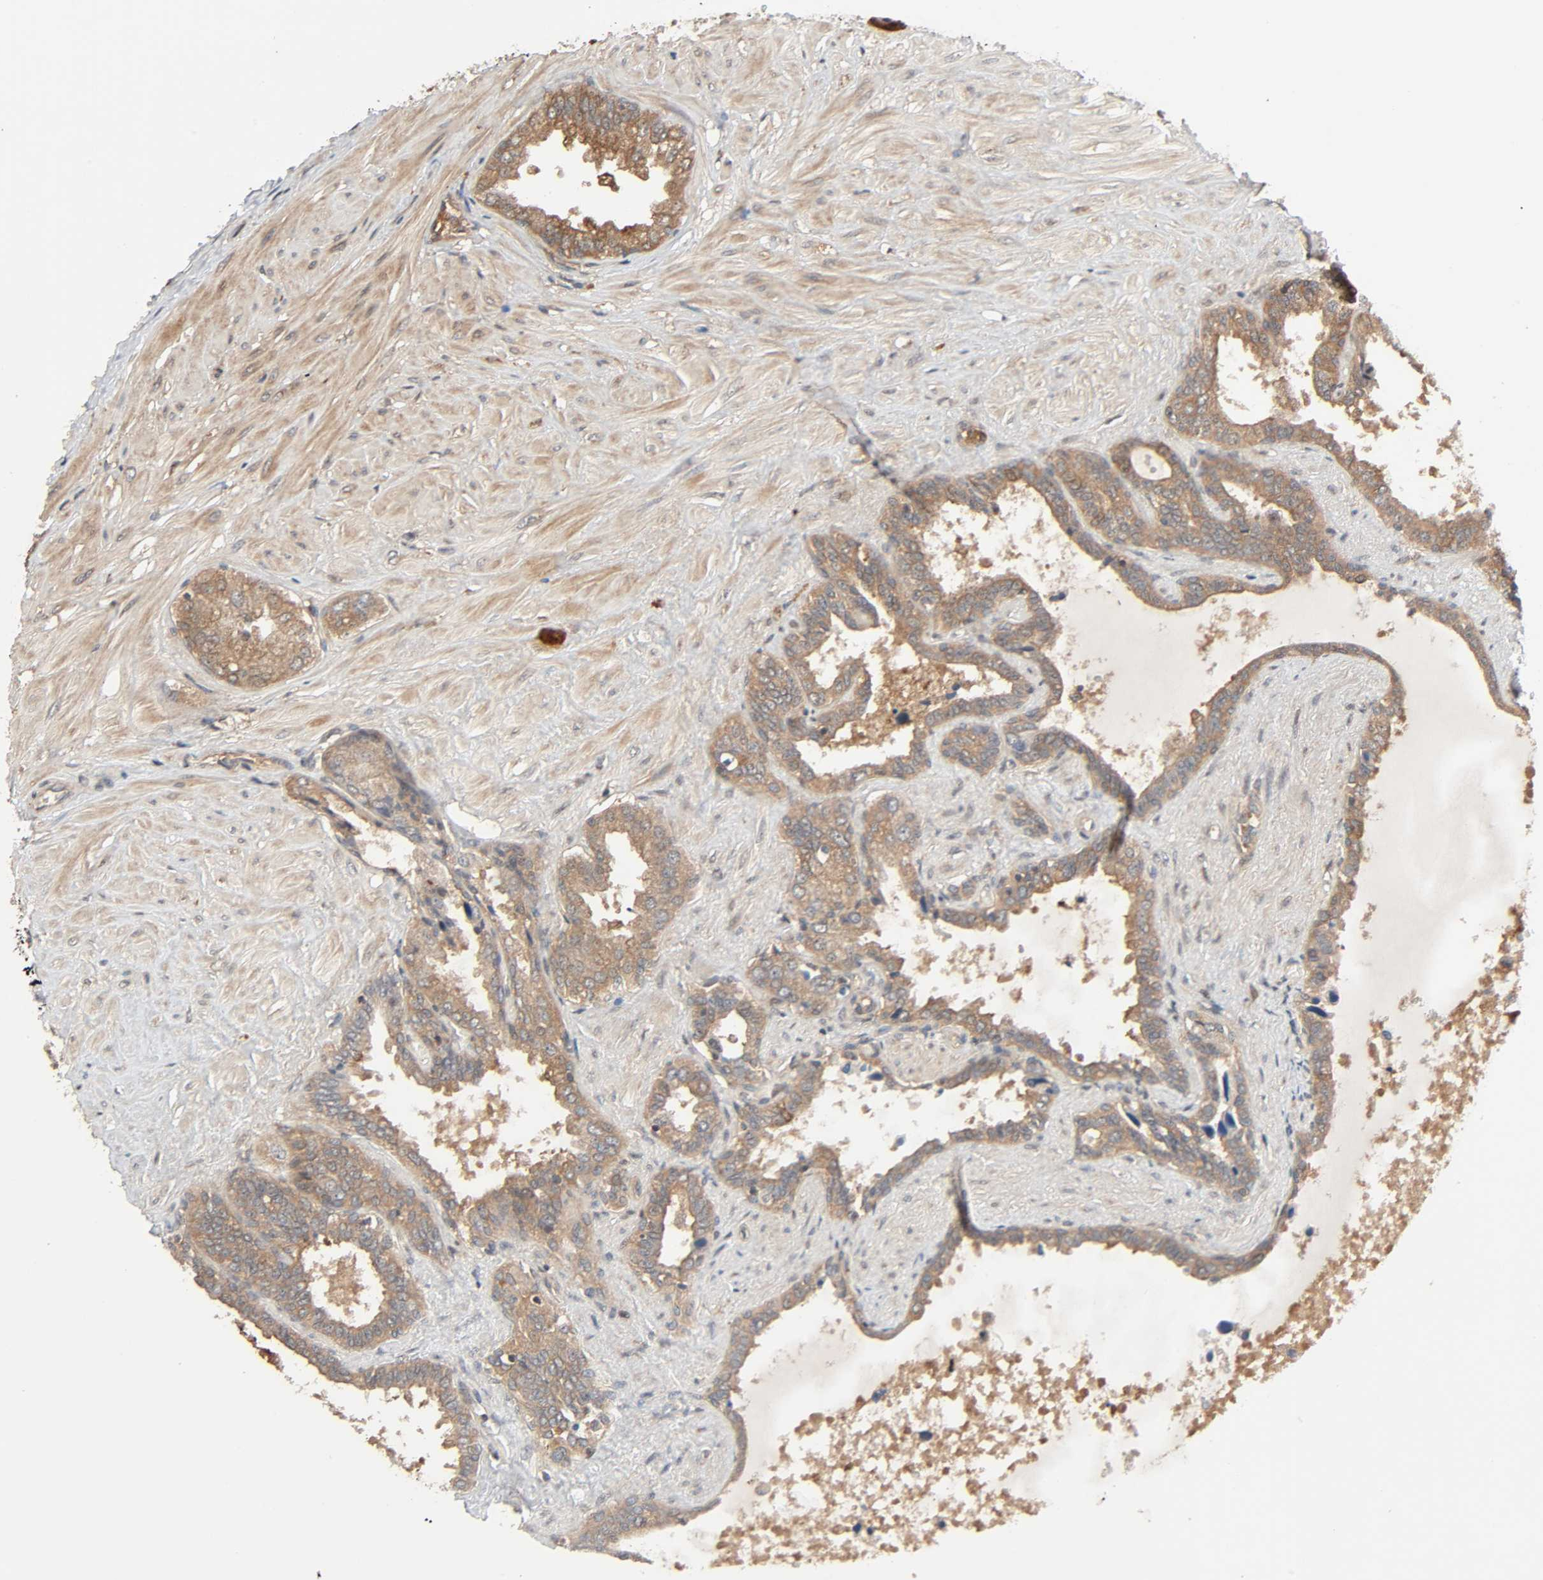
{"staining": {"intensity": "moderate", "quantity": ">75%", "location": "cytoplasmic/membranous"}, "tissue": "seminal vesicle", "cell_type": "Glandular cells", "image_type": "normal", "snomed": [{"axis": "morphology", "description": "Normal tissue, NOS"}, {"axis": "topography", "description": "Seminal veicle"}], "caption": "DAB (3,3'-diaminobenzidine) immunohistochemical staining of normal human seminal vesicle displays moderate cytoplasmic/membranous protein staining in approximately >75% of glandular cells. The staining was performed using DAB, with brown indicating positive protein expression. Nuclei are stained blue with hematoxylin.", "gene": "PPP2R1B", "patient": {"sex": "male", "age": 46}}